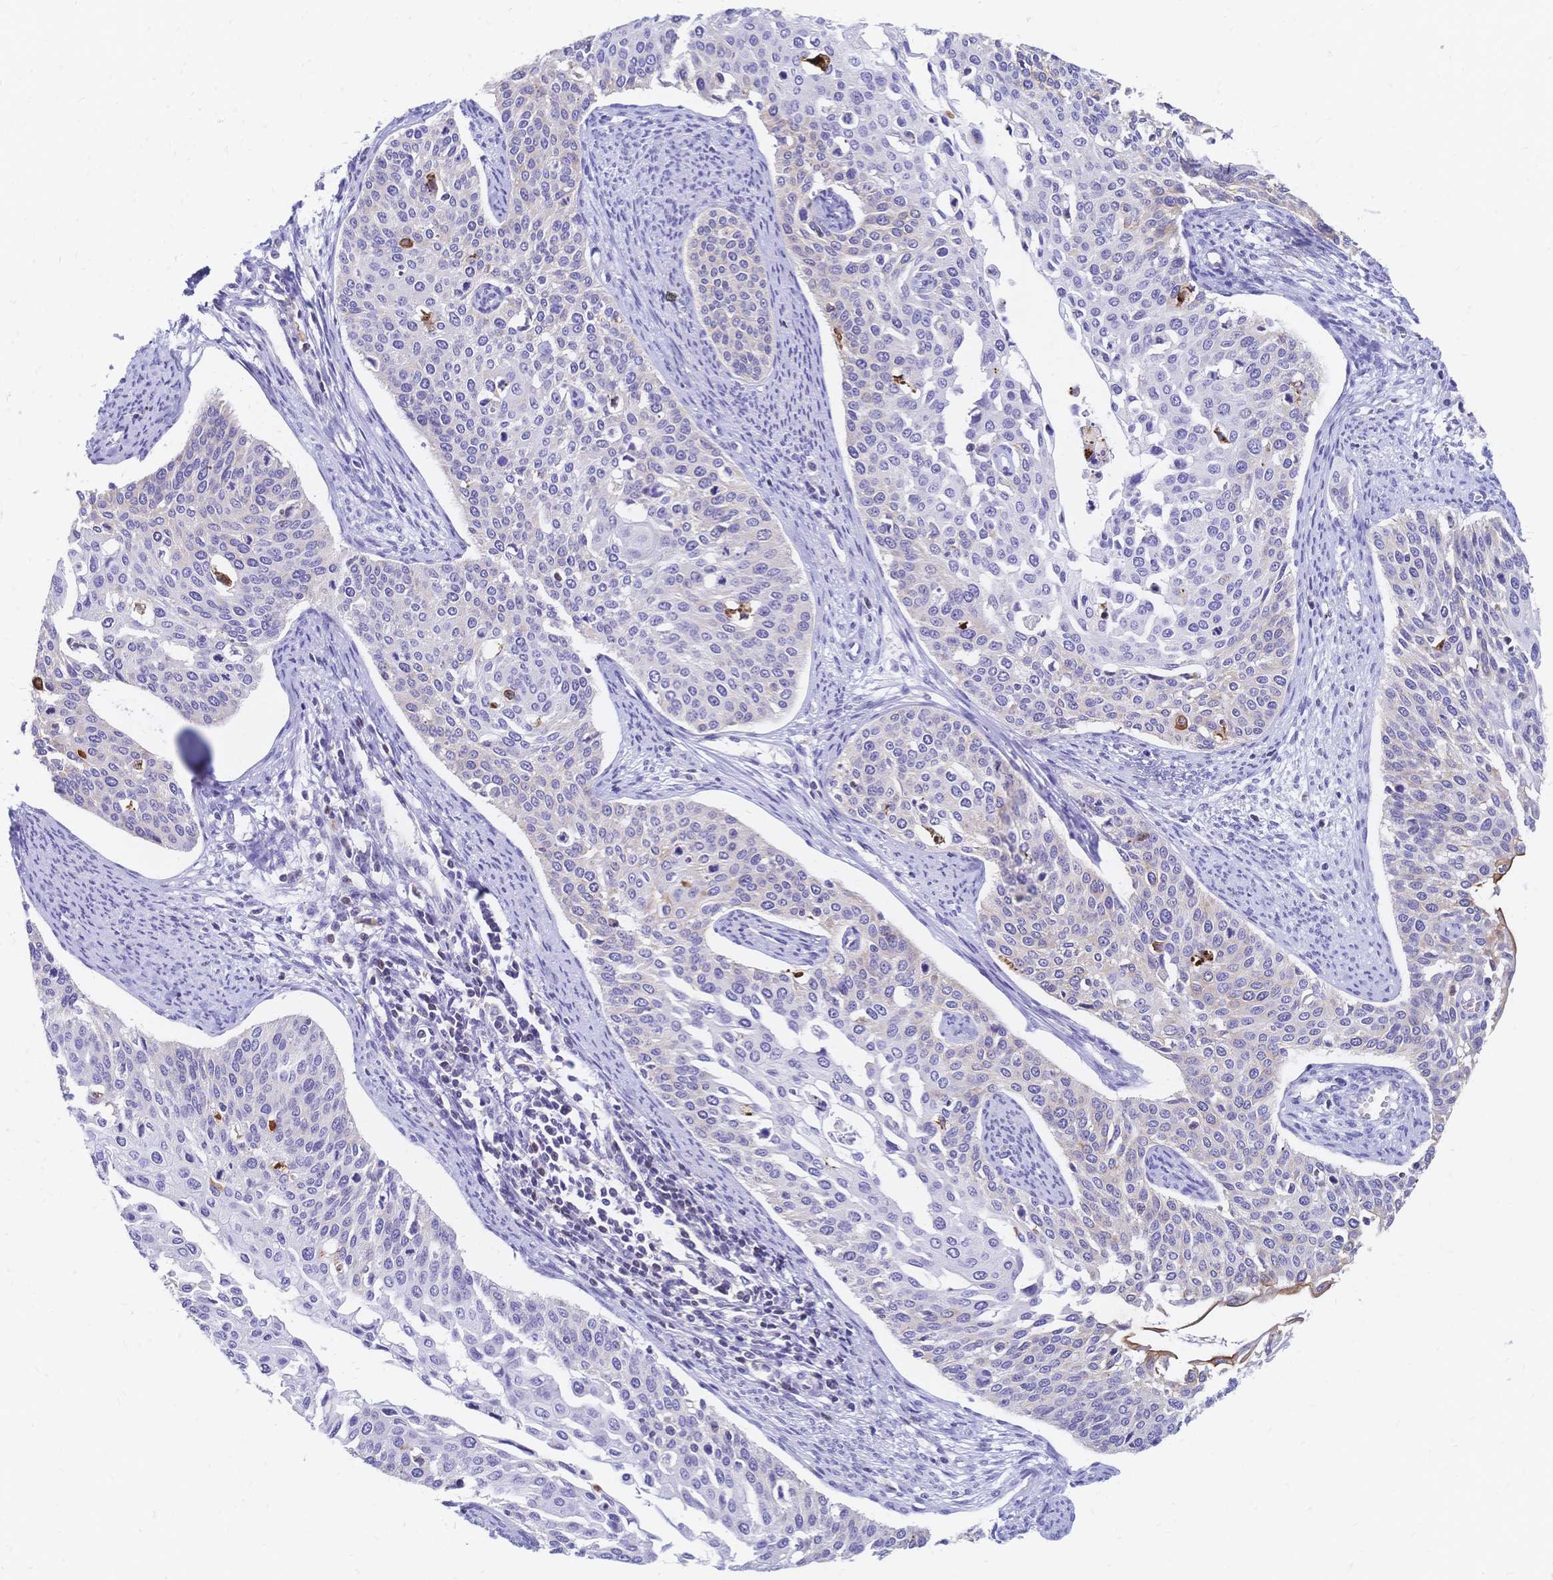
{"staining": {"intensity": "negative", "quantity": "none", "location": "none"}, "tissue": "cervical cancer", "cell_type": "Tumor cells", "image_type": "cancer", "snomed": [{"axis": "morphology", "description": "Squamous cell carcinoma, NOS"}, {"axis": "topography", "description": "Cervix"}], "caption": "Immunohistochemistry (IHC) of cervical cancer (squamous cell carcinoma) exhibits no staining in tumor cells. (DAB immunohistochemistry with hematoxylin counter stain).", "gene": "DTNB", "patient": {"sex": "female", "age": 44}}